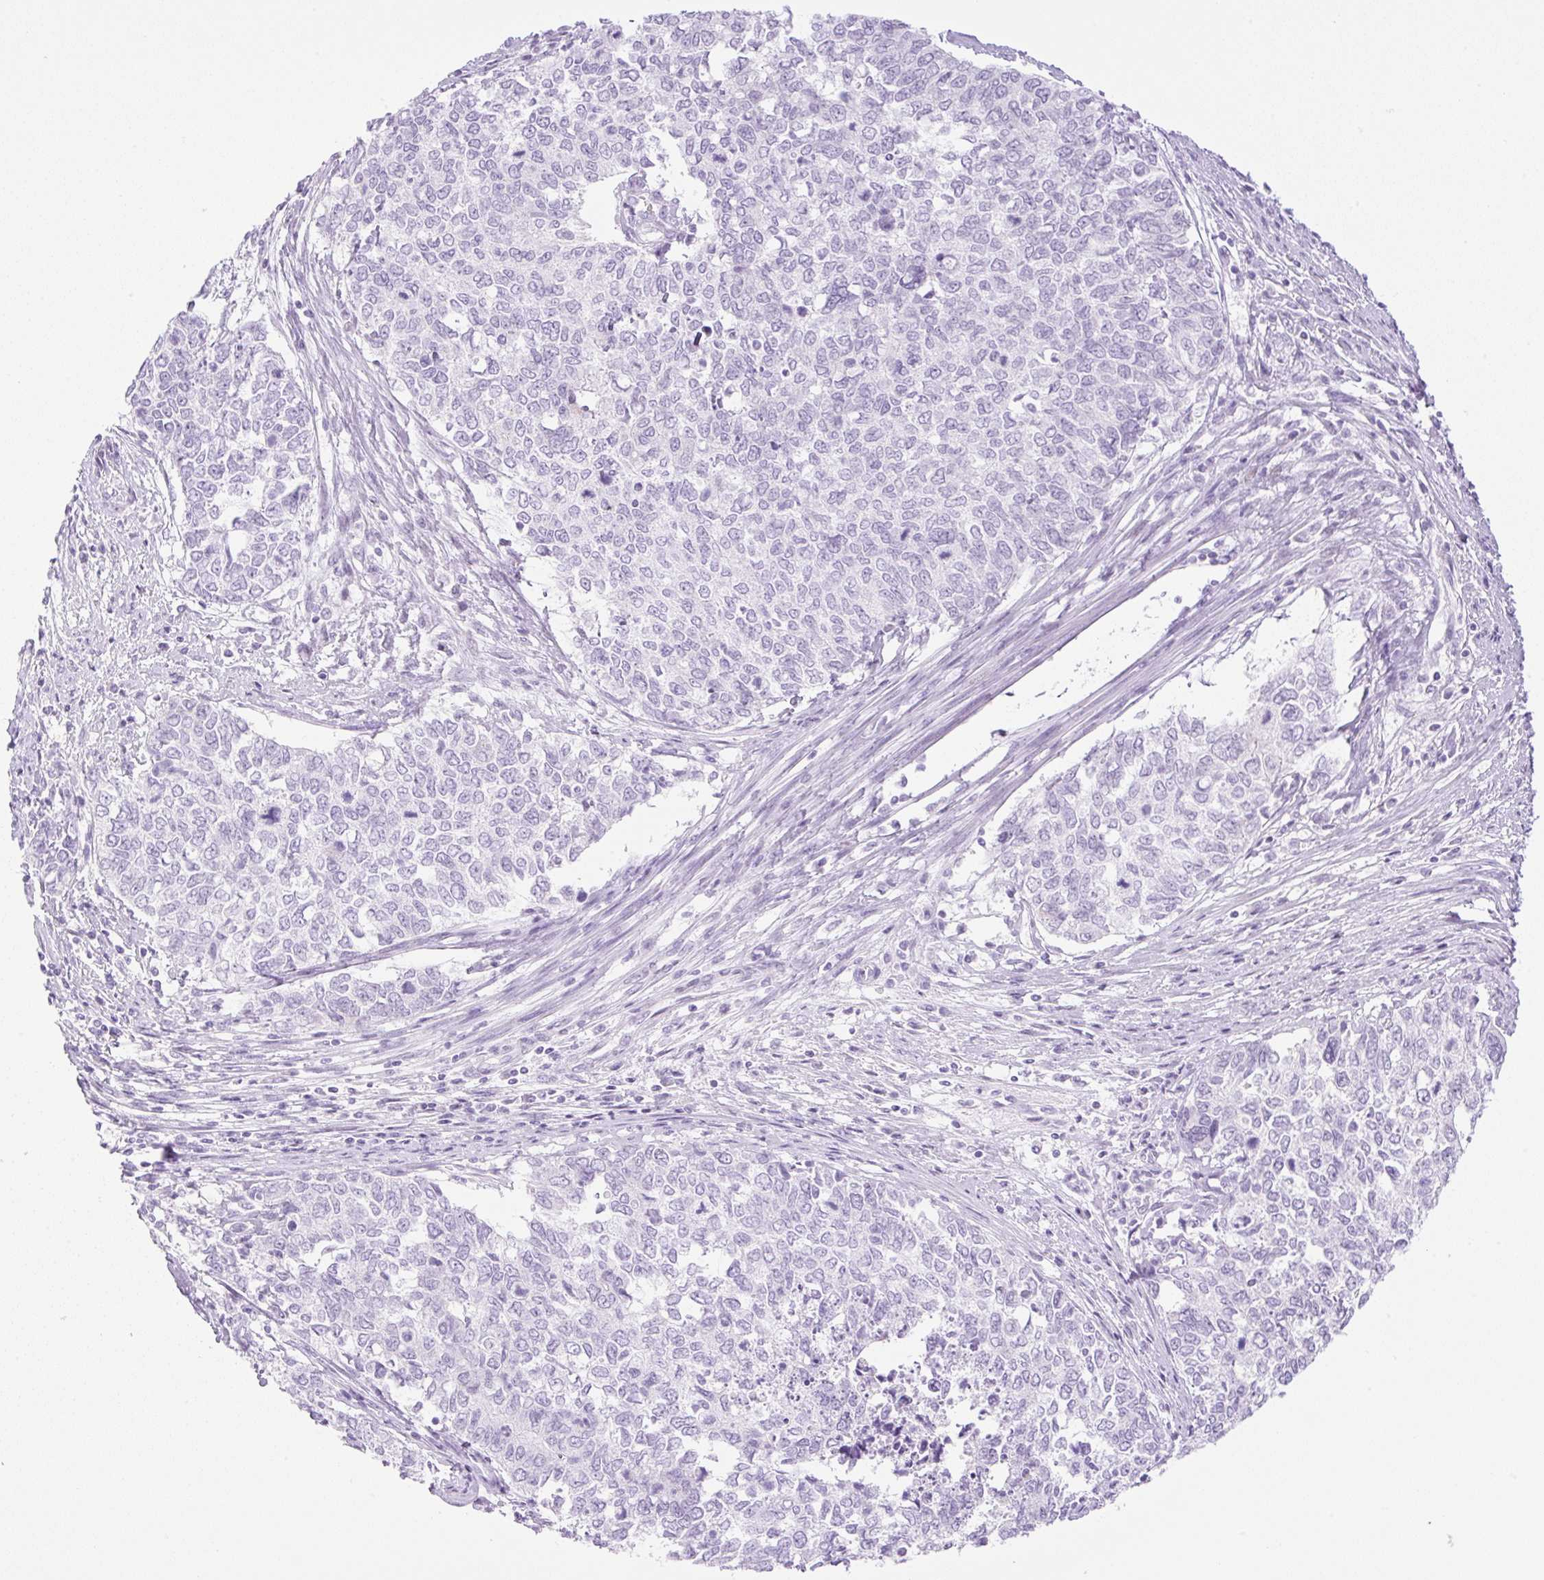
{"staining": {"intensity": "negative", "quantity": "none", "location": "none"}, "tissue": "cervical cancer", "cell_type": "Tumor cells", "image_type": "cancer", "snomed": [{"axis": "morphology", "description": "Adenocarcinoma, NOS"}, {"axis": "topography", "description": "Cervix"}], "caption": "An immunohistochemistry micrograph of cervical cancer is shown. There is no staining in tumor cells of cervical cancer. (Immunohistochemistry (ihc), brightfield microscopy, high magnification).", "gene": "SPRR4", "patient": {"sex": "female", "age": 63}}